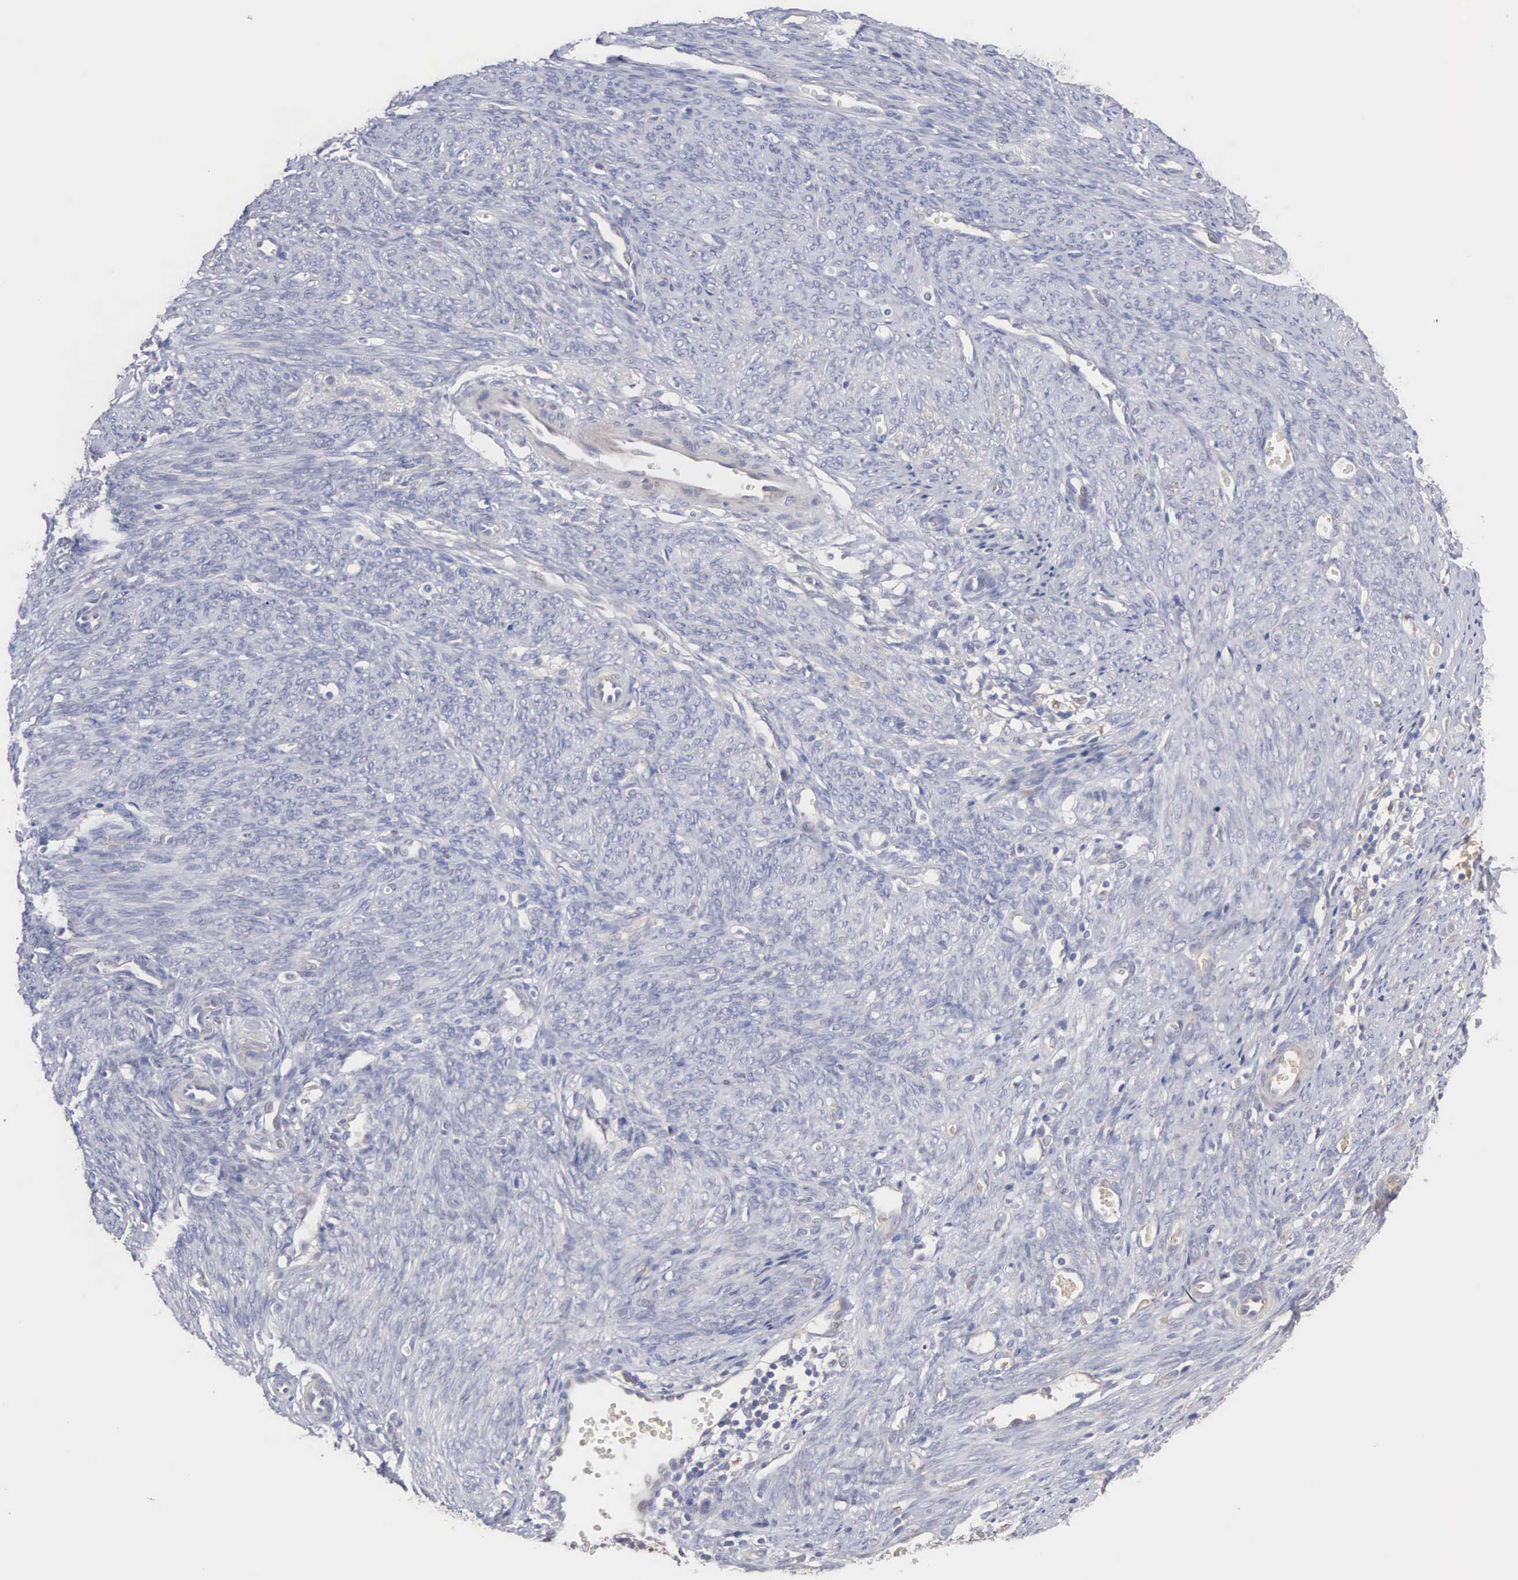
{"staining": {"intensity": "negative", "quantity": "none", "location": "none"}, "tissue": "endometrium", "cell_type": "Cells in endometrial stroma", "image_type": "normal", "snomed": [{"axis": "morphology", "description": "Normal tissue, NOS"}, {"axis": "topography", "description": "Uterus"}], "caption": "Protein analysis of benign endometrium exhibits no significant expression in cells in endometrial stroma. (DAB immunohistochemistry visualized using brightfield microscopy, high magnification).", "gene": "INF2", "patient": {"sex": "female", "age": 83}}